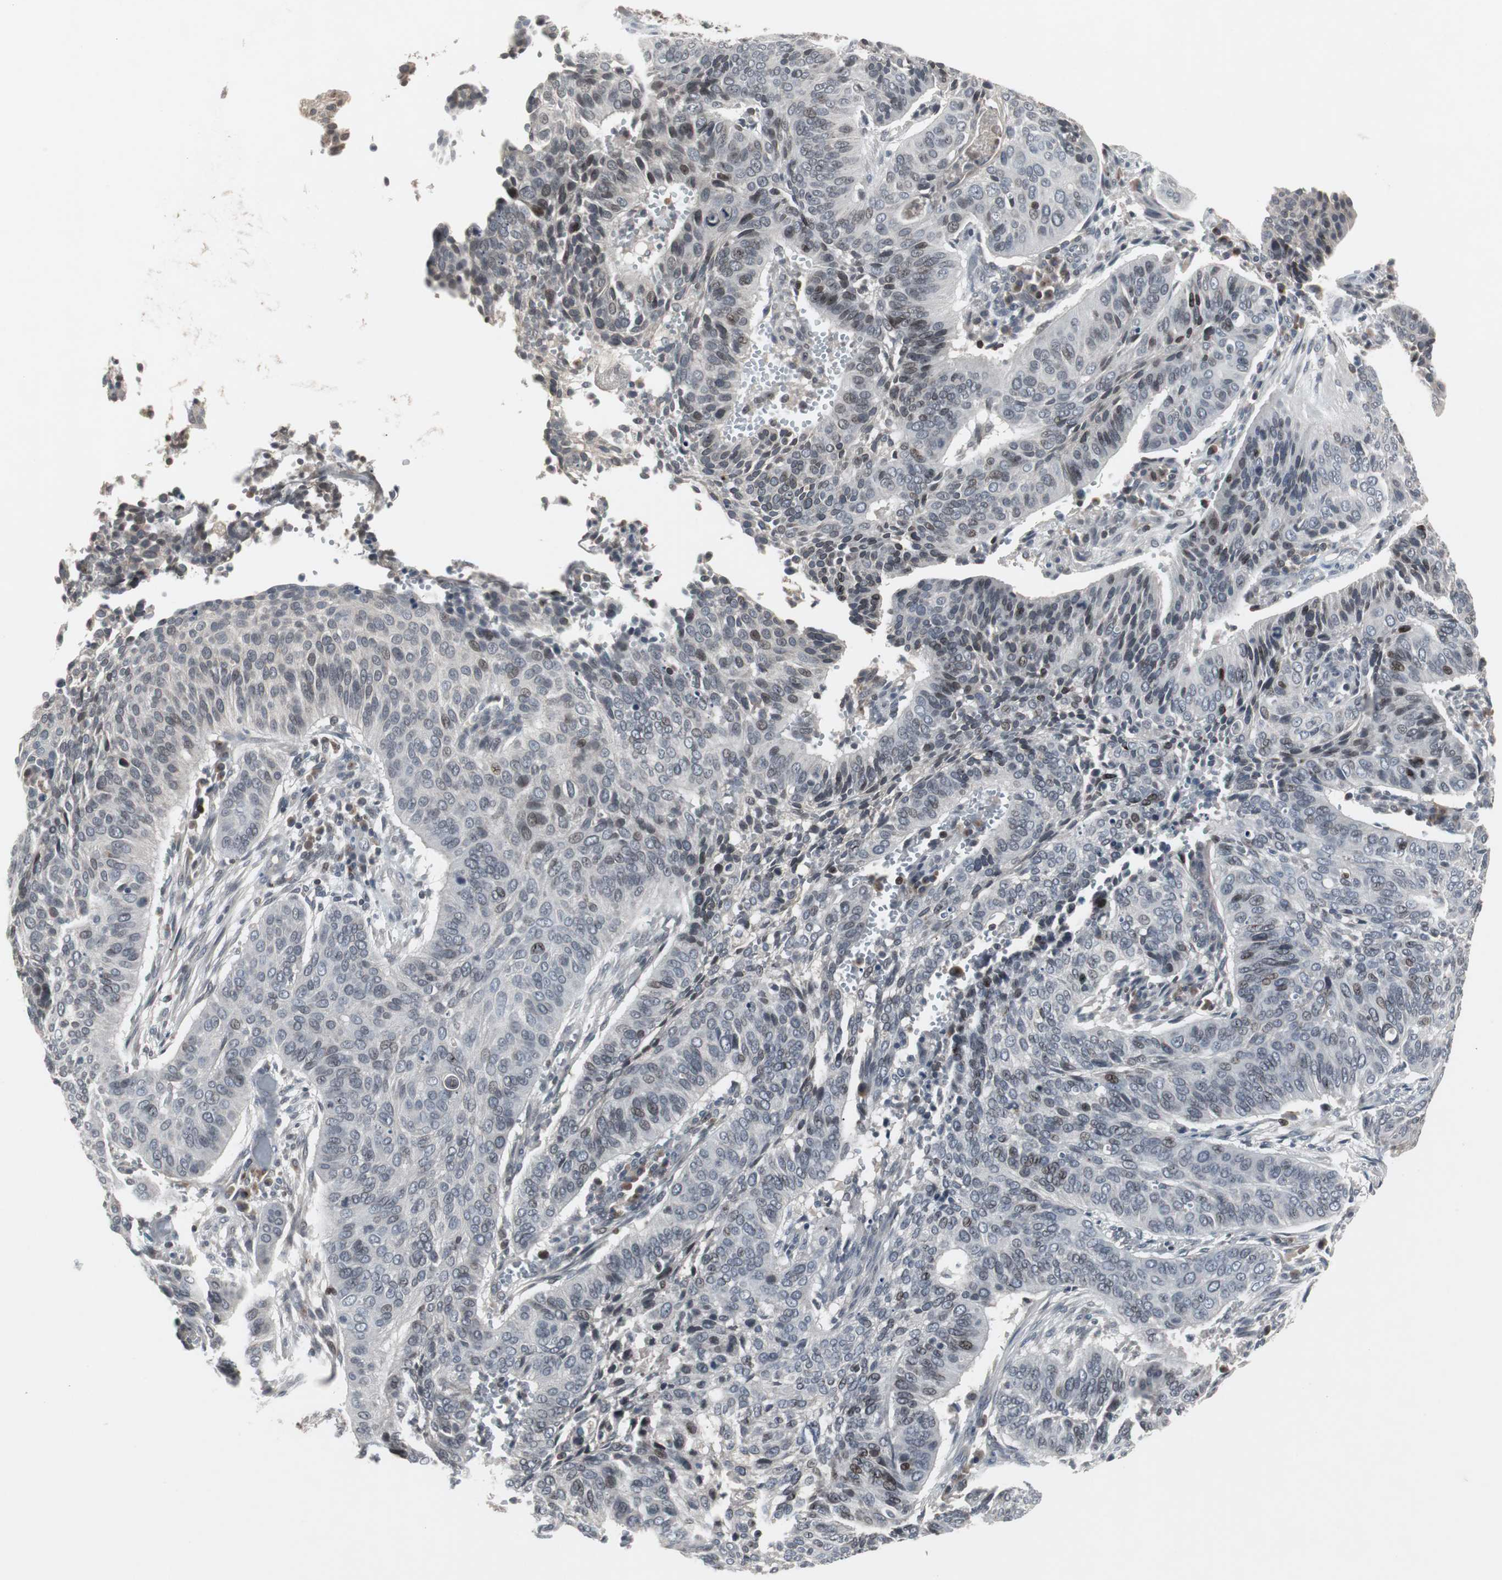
{"staining": {"intensity": "moderate", "quantity": "<25%", "location": "nuclear"}, "tissue": "cervical cancer", "cell_type": "Tumor cells", "image_type": "cancer", "snomed": [{"axis": "morphology", "description": "Squamous cell carcinoma, NOS"}, {"axis": "topography", "description": "Cervix"}], "caption": "A brown stain labels moderate nuclear staining of a protein in human squamous cell carcinoma (cervical) tumor cells.", "gene": "ZNF396", "patient": {"sex": "female", "age": 39}}